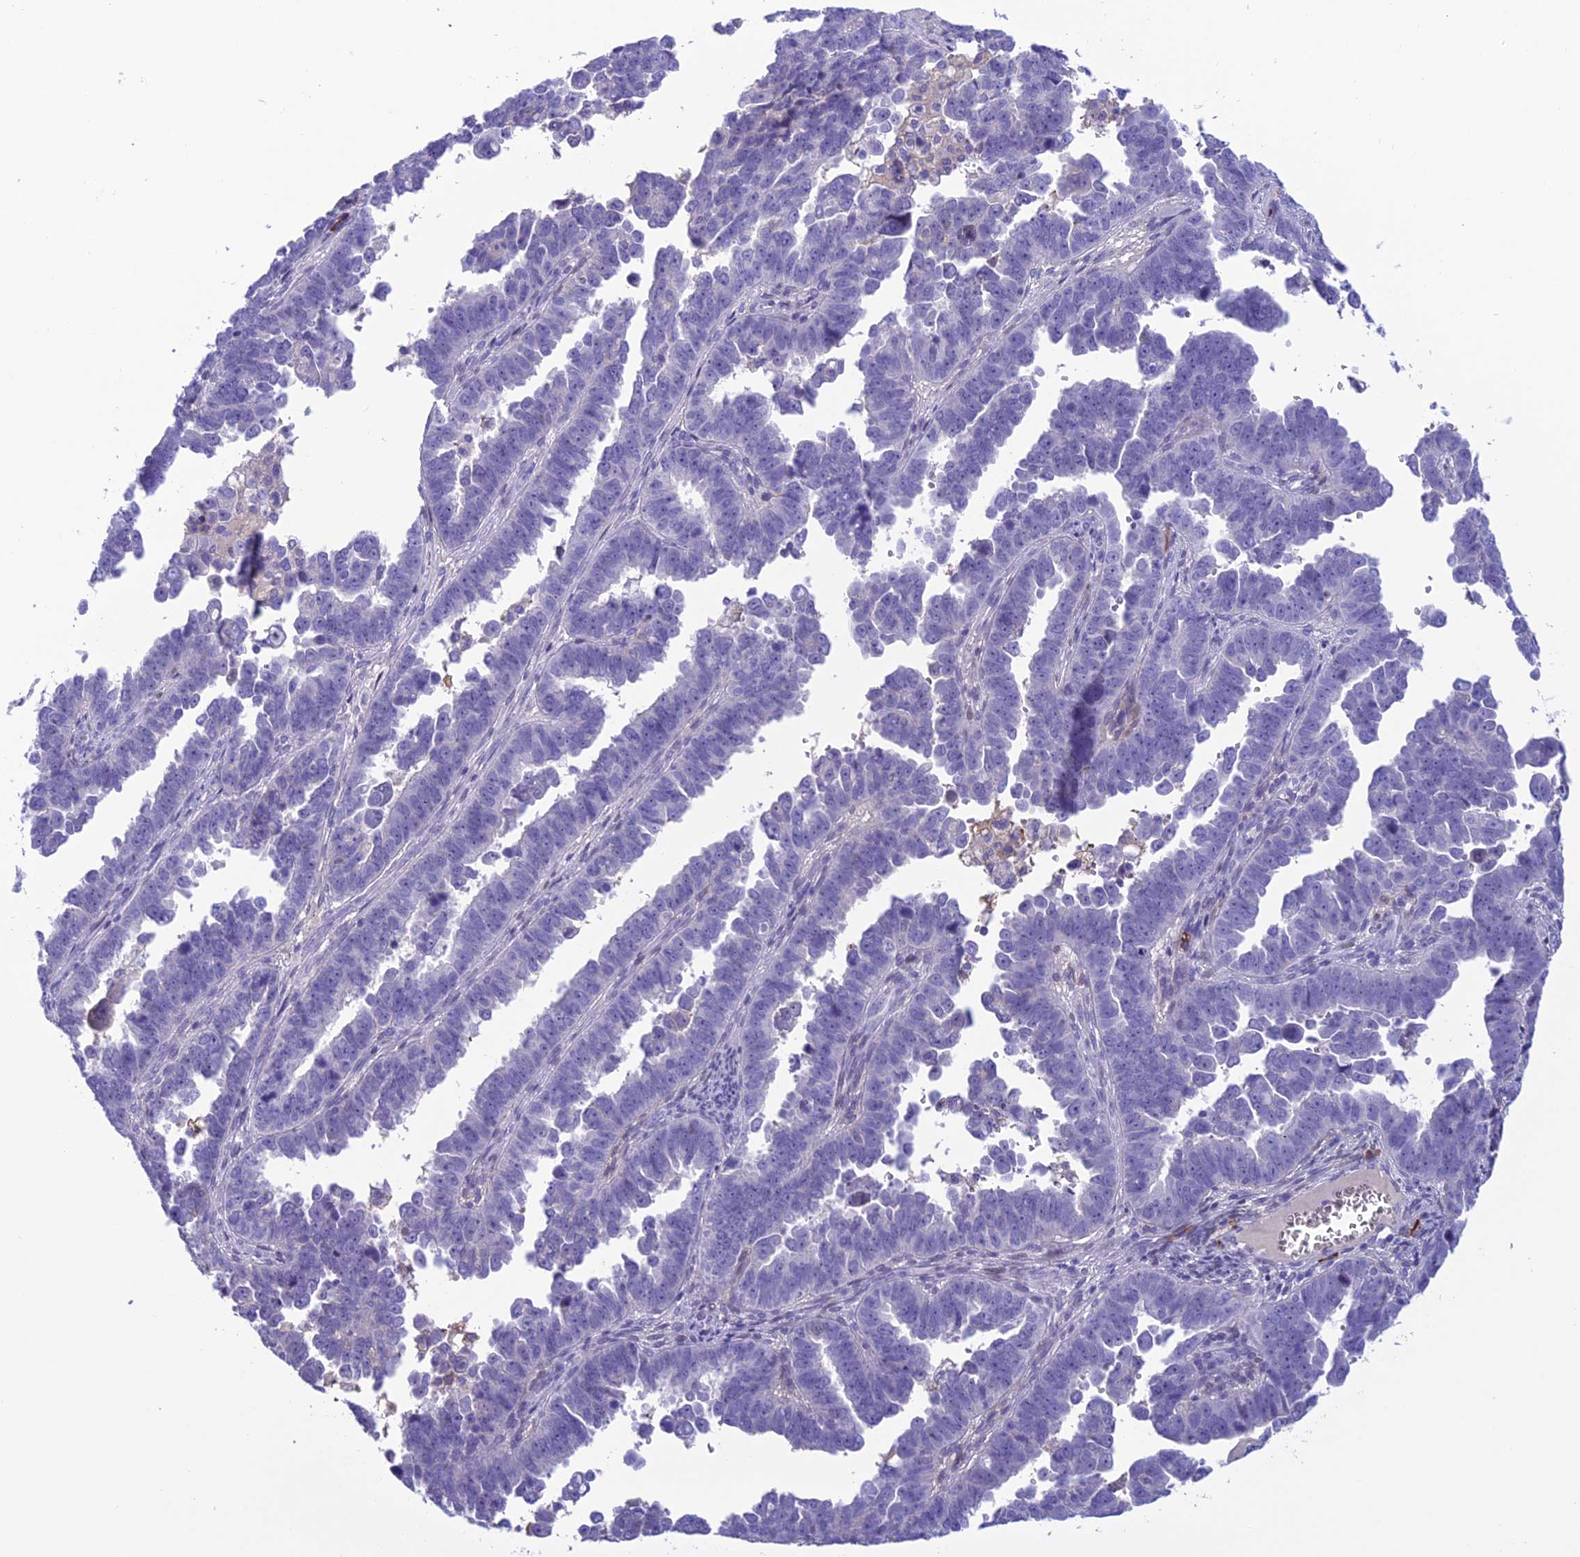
{"staining": {"intensity": "negative", "quantity": "none", "location": "none"}, "tissue": "endometrial cancer", "cell_type": "Tumor cells", "image_type": "cancer", "snomed": [{"axis": "morphology", "description": "Adenocarcinoma, NOS"}, {"axis": "topography", "description": "Endometrium"}], "caption": "Endometrial cancer stained for a protein using immunohistochemistry (IHC) shows no expression tumor cells.", "gene": "CRB2", "patient": {"sex": "female", "age": 75}}